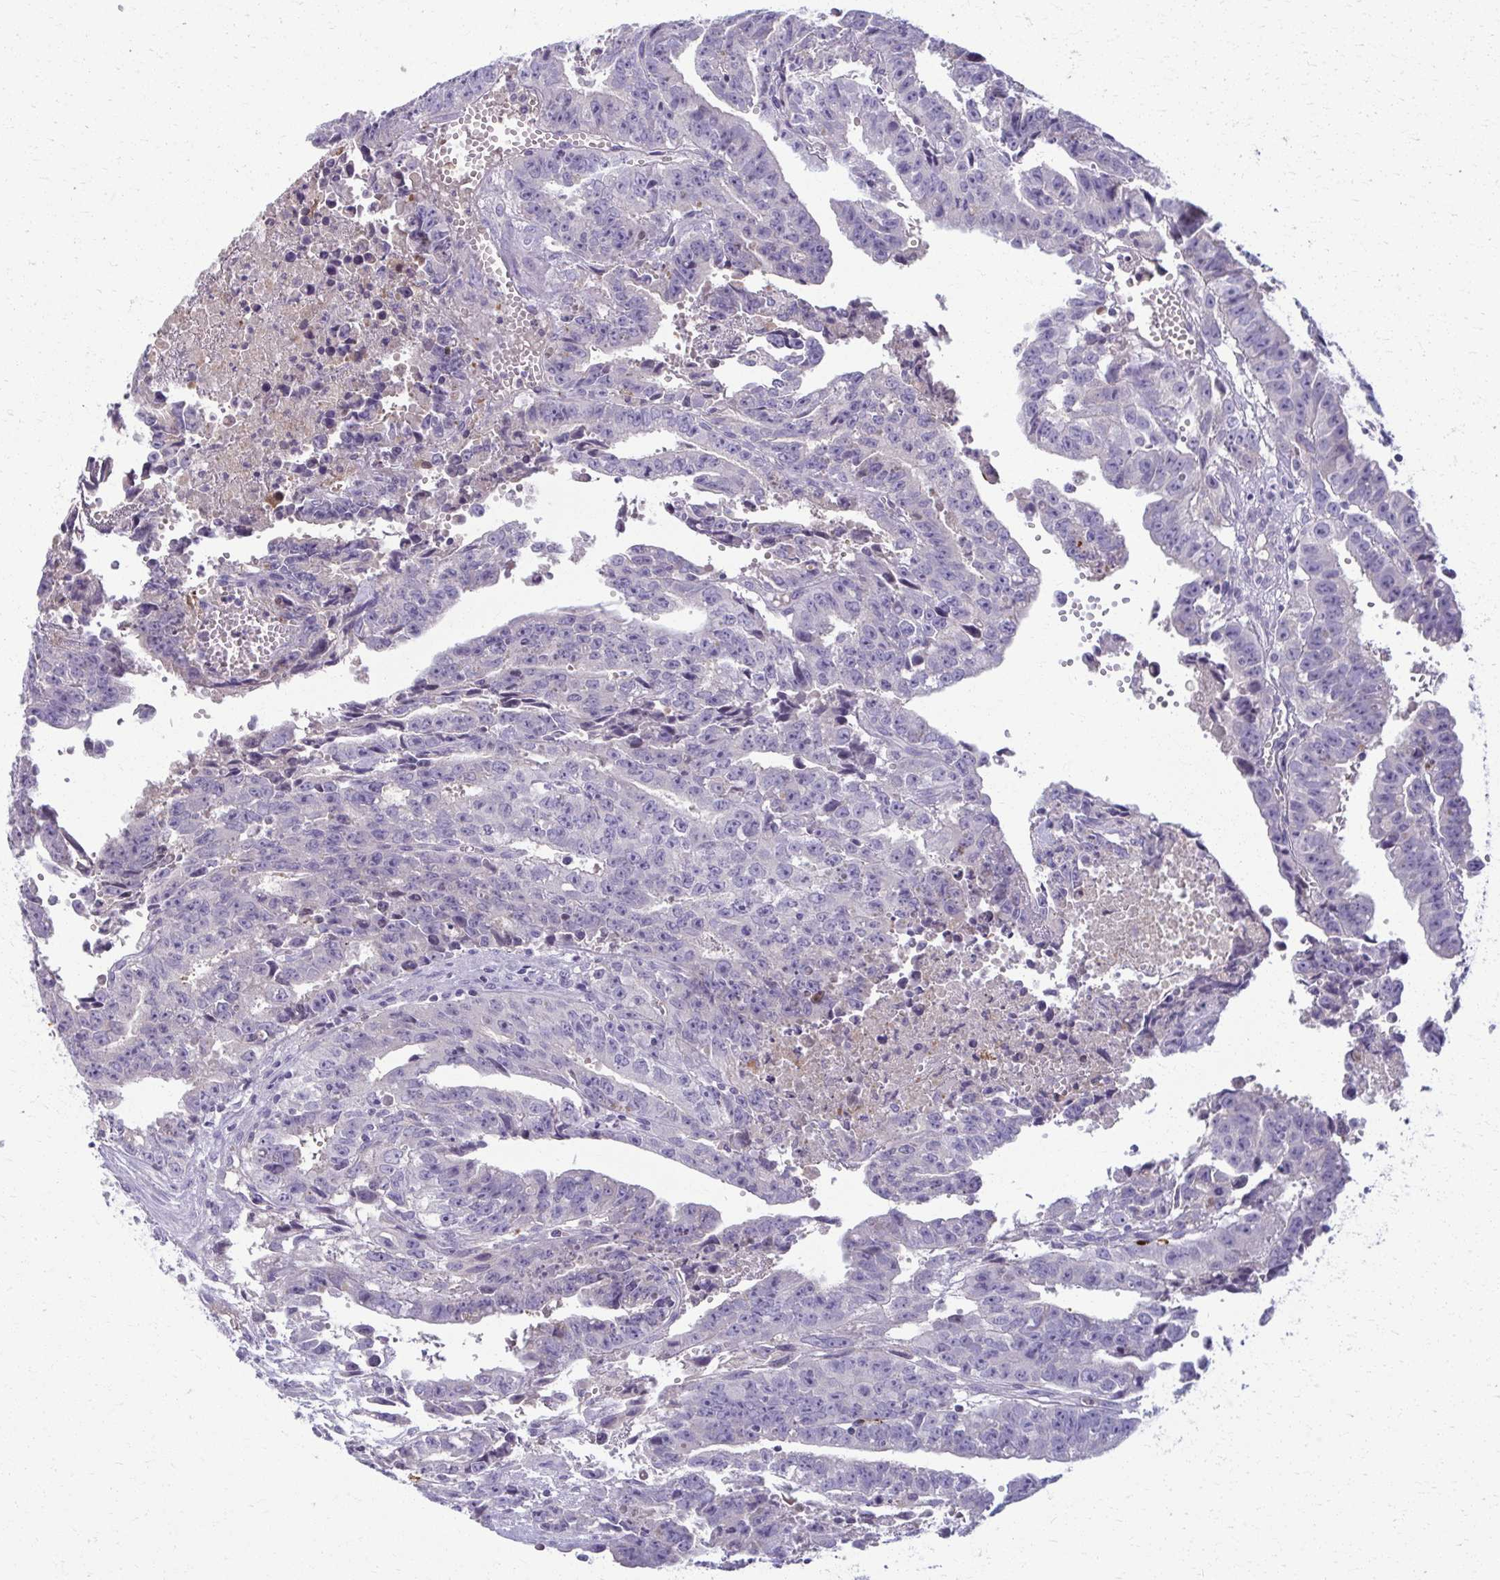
{"staining": {"intensity": "negative", "quantity": "none", "location": "none"}, "tissue": "testis cancer", "cell_type": "Tumor cells", "image_type": "cancer", "snomed": [{"axis": "morphology", "description": "Carcinoma, Embryonal, NOS"}, {"axis": "morphology", "description": "Teratoma, malignant, NOS"}, {"axis": "topography", "description": "Testis"}], "caption": "This photomicrograph is of testis cancer (malignant teratoma) stained with immunohistochemistry (IHC) to label a protein in brown with the nuclei are counter-stained blue. There is no staining in tumor cells.", "gene": "OR4M1", "patient": {"sex": "male", "age": 24}}